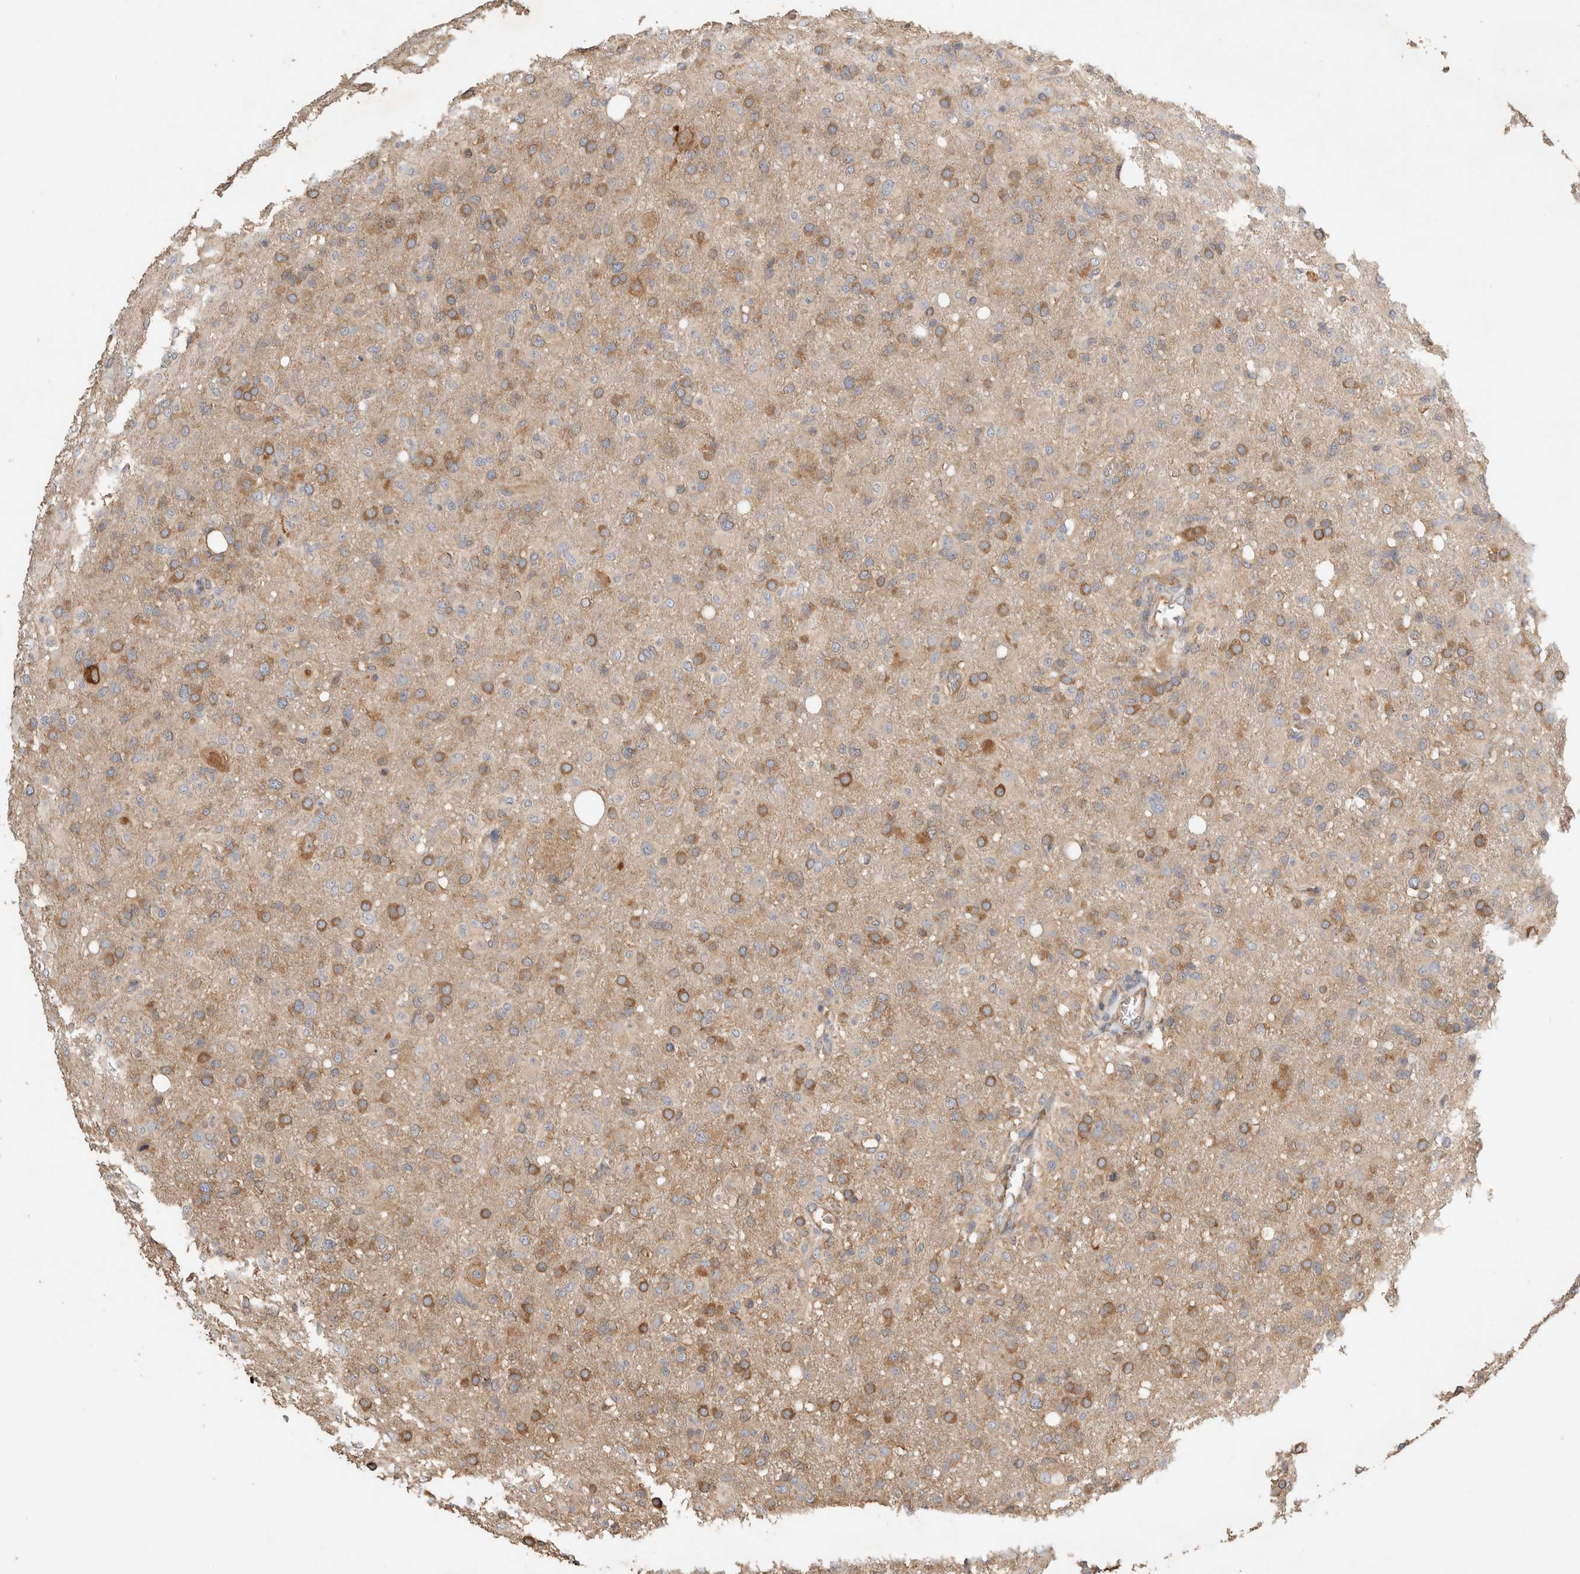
{"staining": {"intensity": "moderate", "quantity": ">75%", "location": "cytoplasmic/membranous"}, "tissue": "glioma", "cell_type": "Tumor cells", "image_type": "cancer", "snomed": [{"axis": "morphology", "description": "Glioma, malignant, High grade"}, {"axis": "topography", "description": "Brain"}], "caption": "Immunohistochemical staining of malignant glioma (high-grade) shows medium levels of moderate cytoplasmic/membranous protein positivity in about >75% of tumor cells.", "gene": "EIF4G3", "patient": {"sex": "female", "age": 57}}